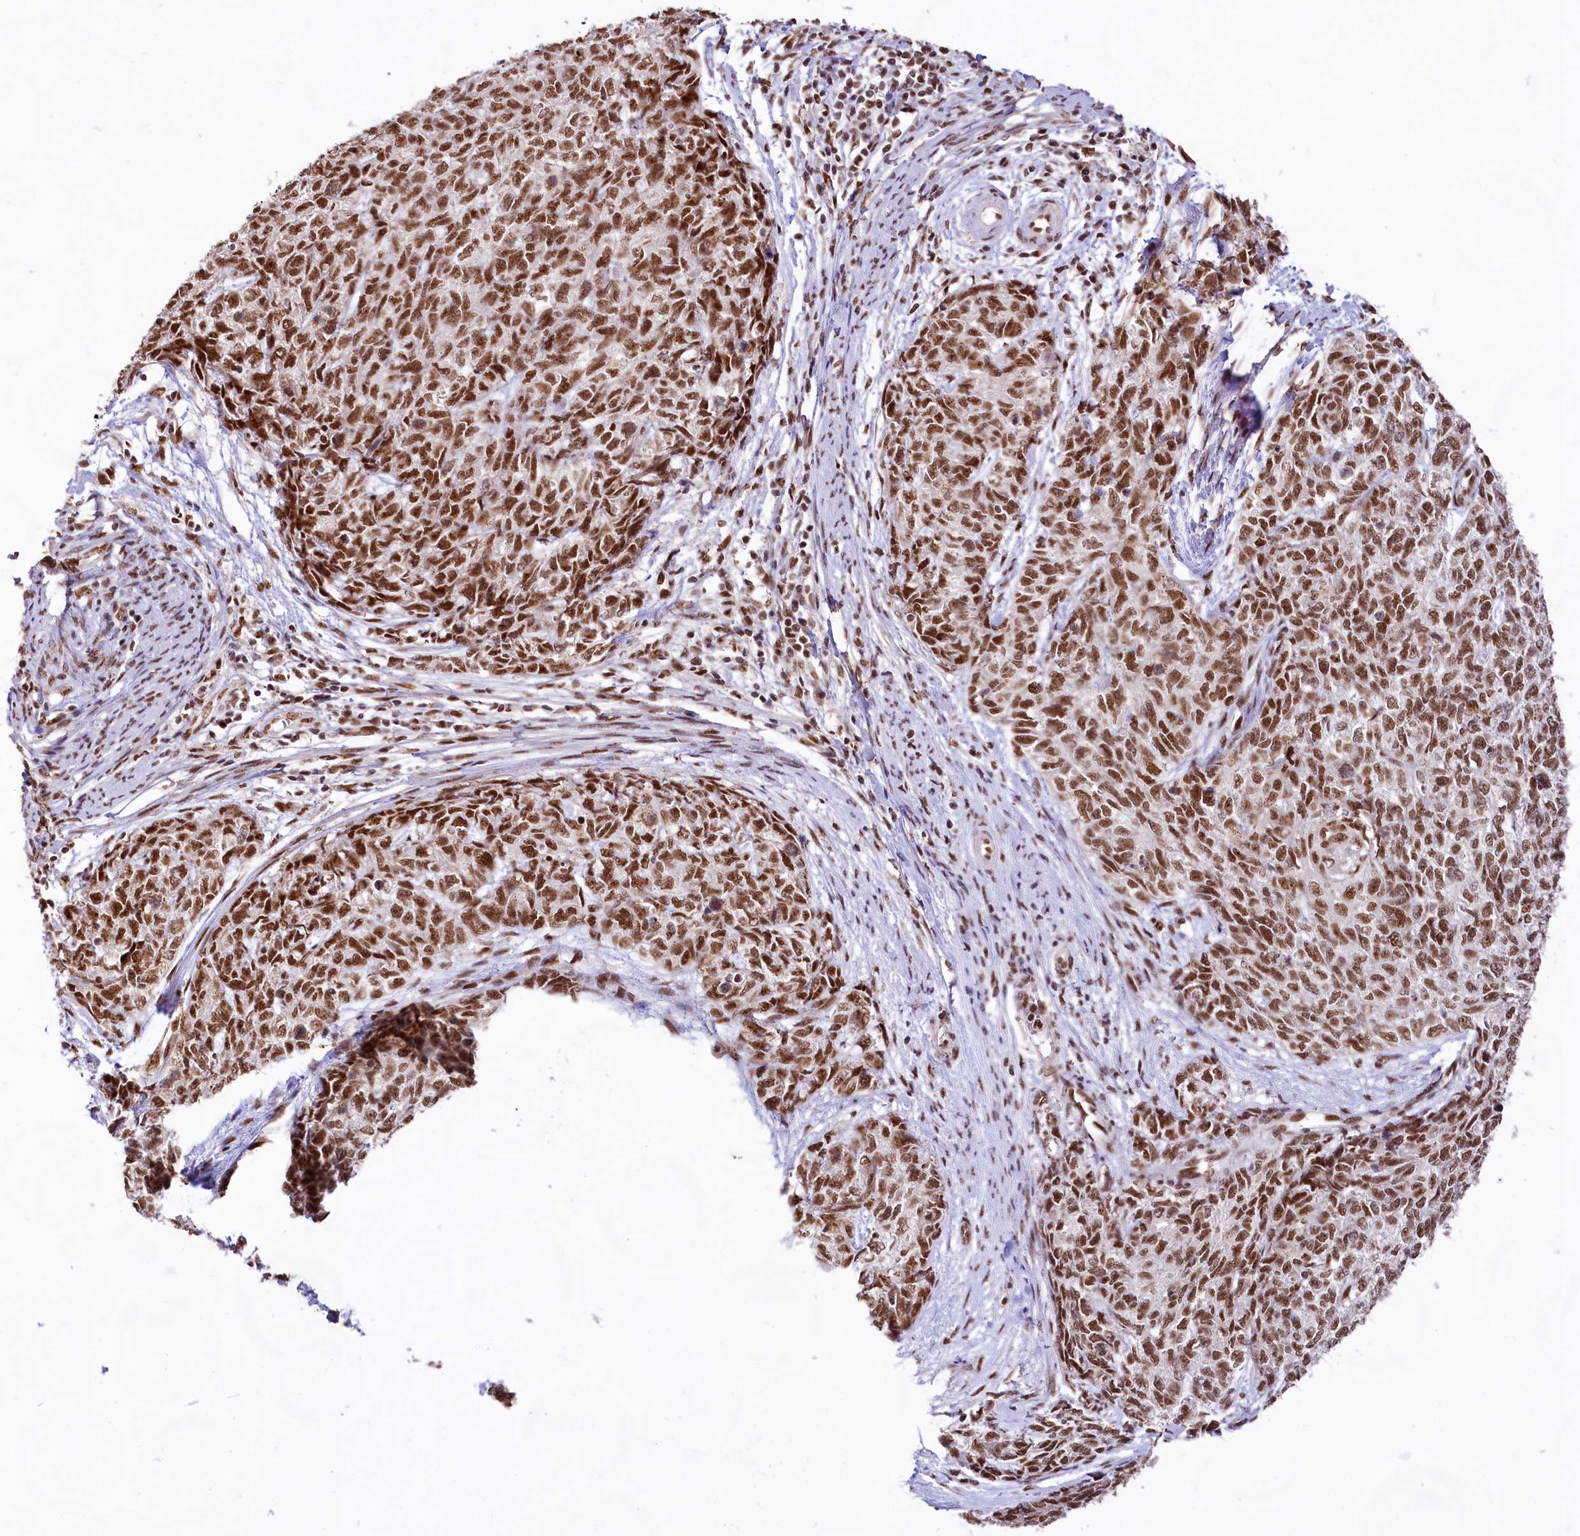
{"staining": {"intensity": "strong", "quantity": ">75%", "location": "nuclear"}, "tissue": "cervical cancer", "cell_type": "Tumor cells", "image_type": "cancer", "snomed": [{"axis": "morphology", "description": "Squamous cell carcinoma, NOS"}, {"axis": "topography", "description": "Cervix"}], "caption": "Brown immunohistochemical staining in human cervical cancer demonstrates strong nuclear expression in about >75% of tumor cells.", "gene": "HIRA", "patient": {"sex": "female", "age": 63}}